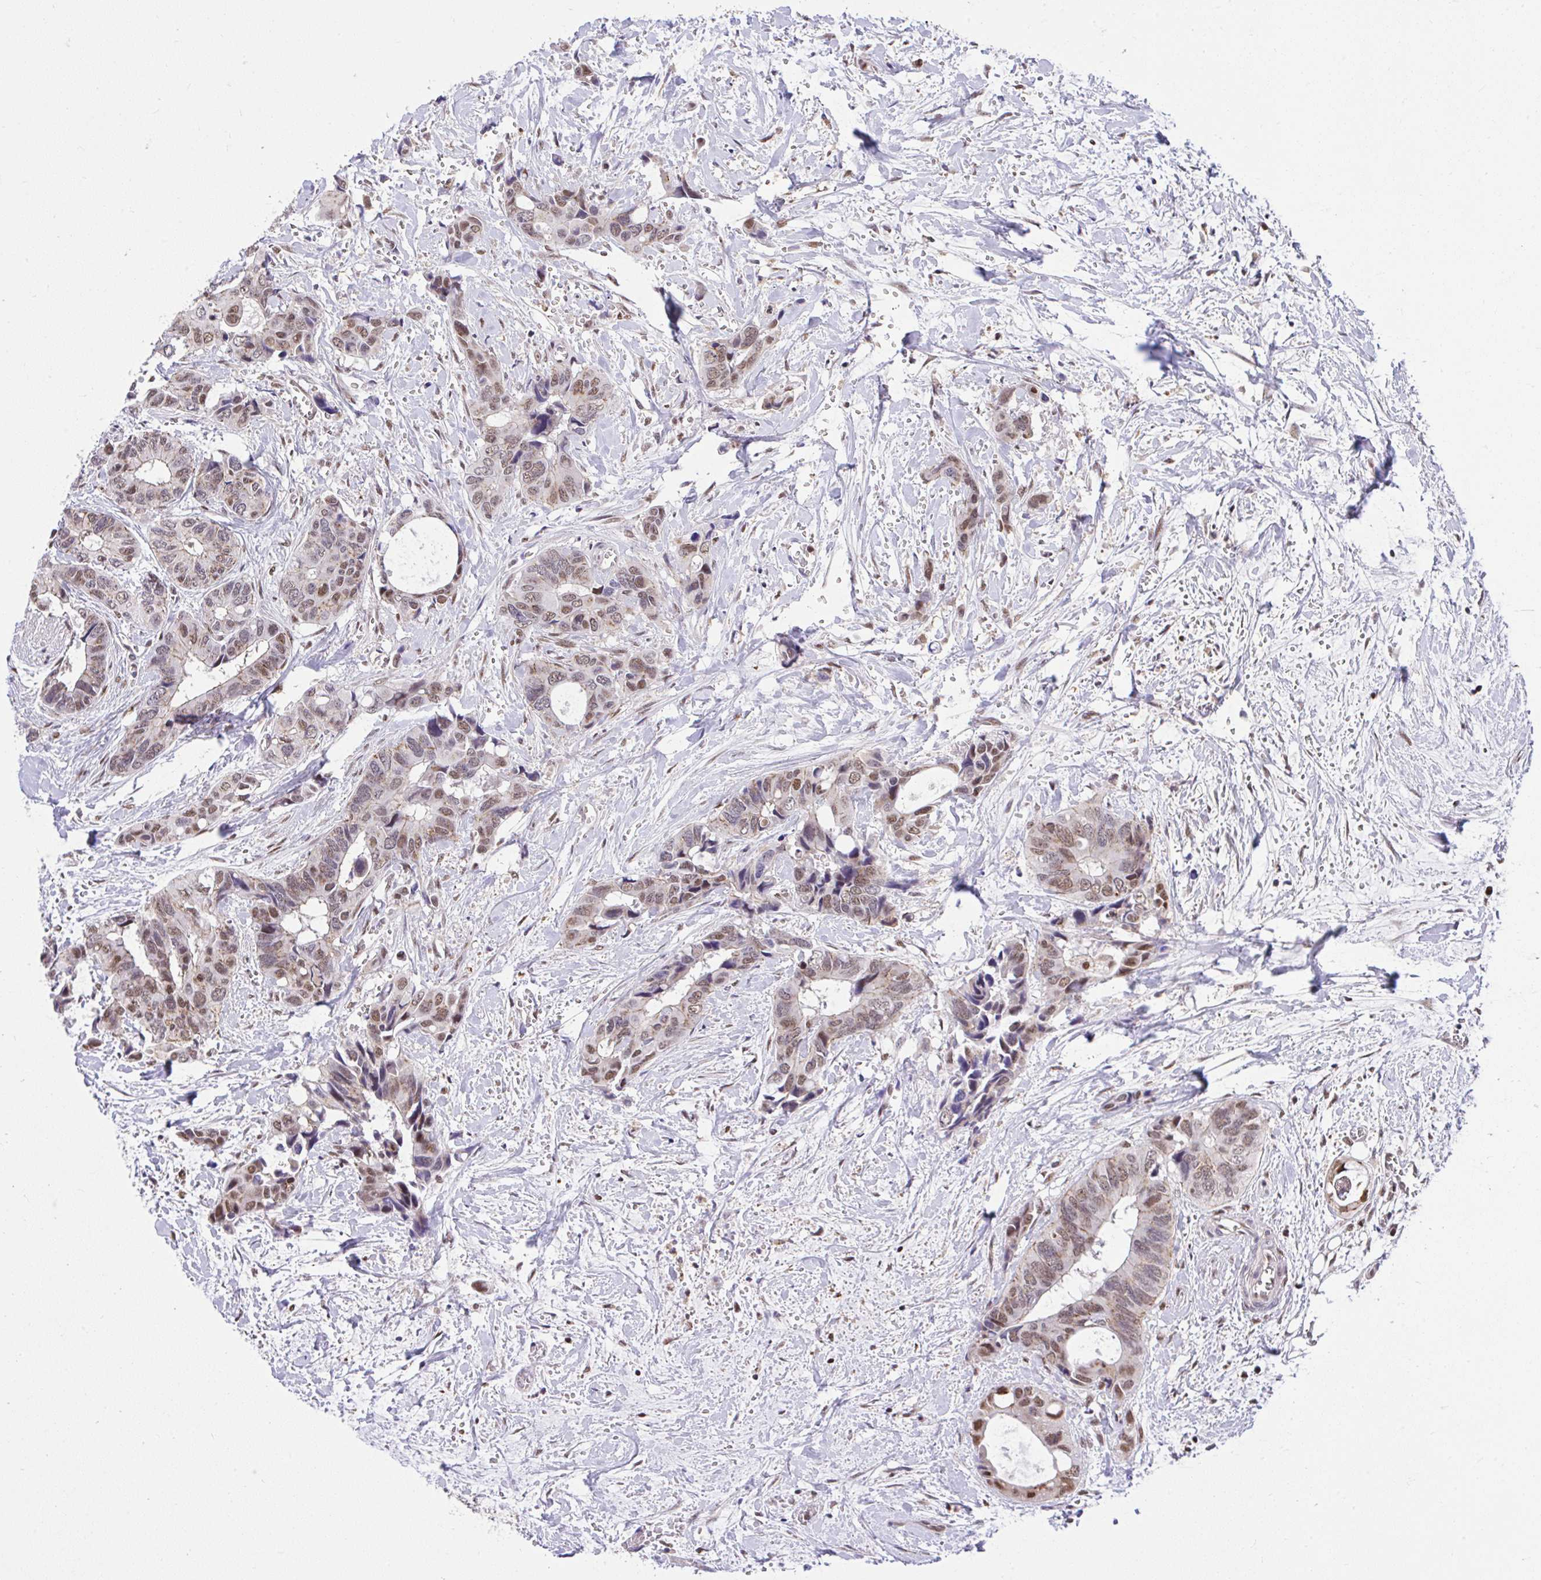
{"staining": {"intensity": "moderate", "quantity": ">75%", "location": "nuclear"}, "tissue": "colorectal cancer", "cell_type": "Tumor cells", "image_type": "cancer", "snomed": [{"axis": "morphology", "description": "Adenocarcinoma, NOS"}, {"axis": "topography", "description": "Rectum"}], "caption": "Immunohistochemistry staining of colorectal adenocarcinoma, which shows medium levels of moderate nuclear expression in approximately >75% of tumor cells indicating moderate nuclear protein staining. The staining was performed using DAB (3,3'-diaminobenzidine) (brown) for protein detection and nuclei were counterstained in hematoxylin (blue).", "gene": "GLIS3", "patient": {"sex": "male", "age": 76}}